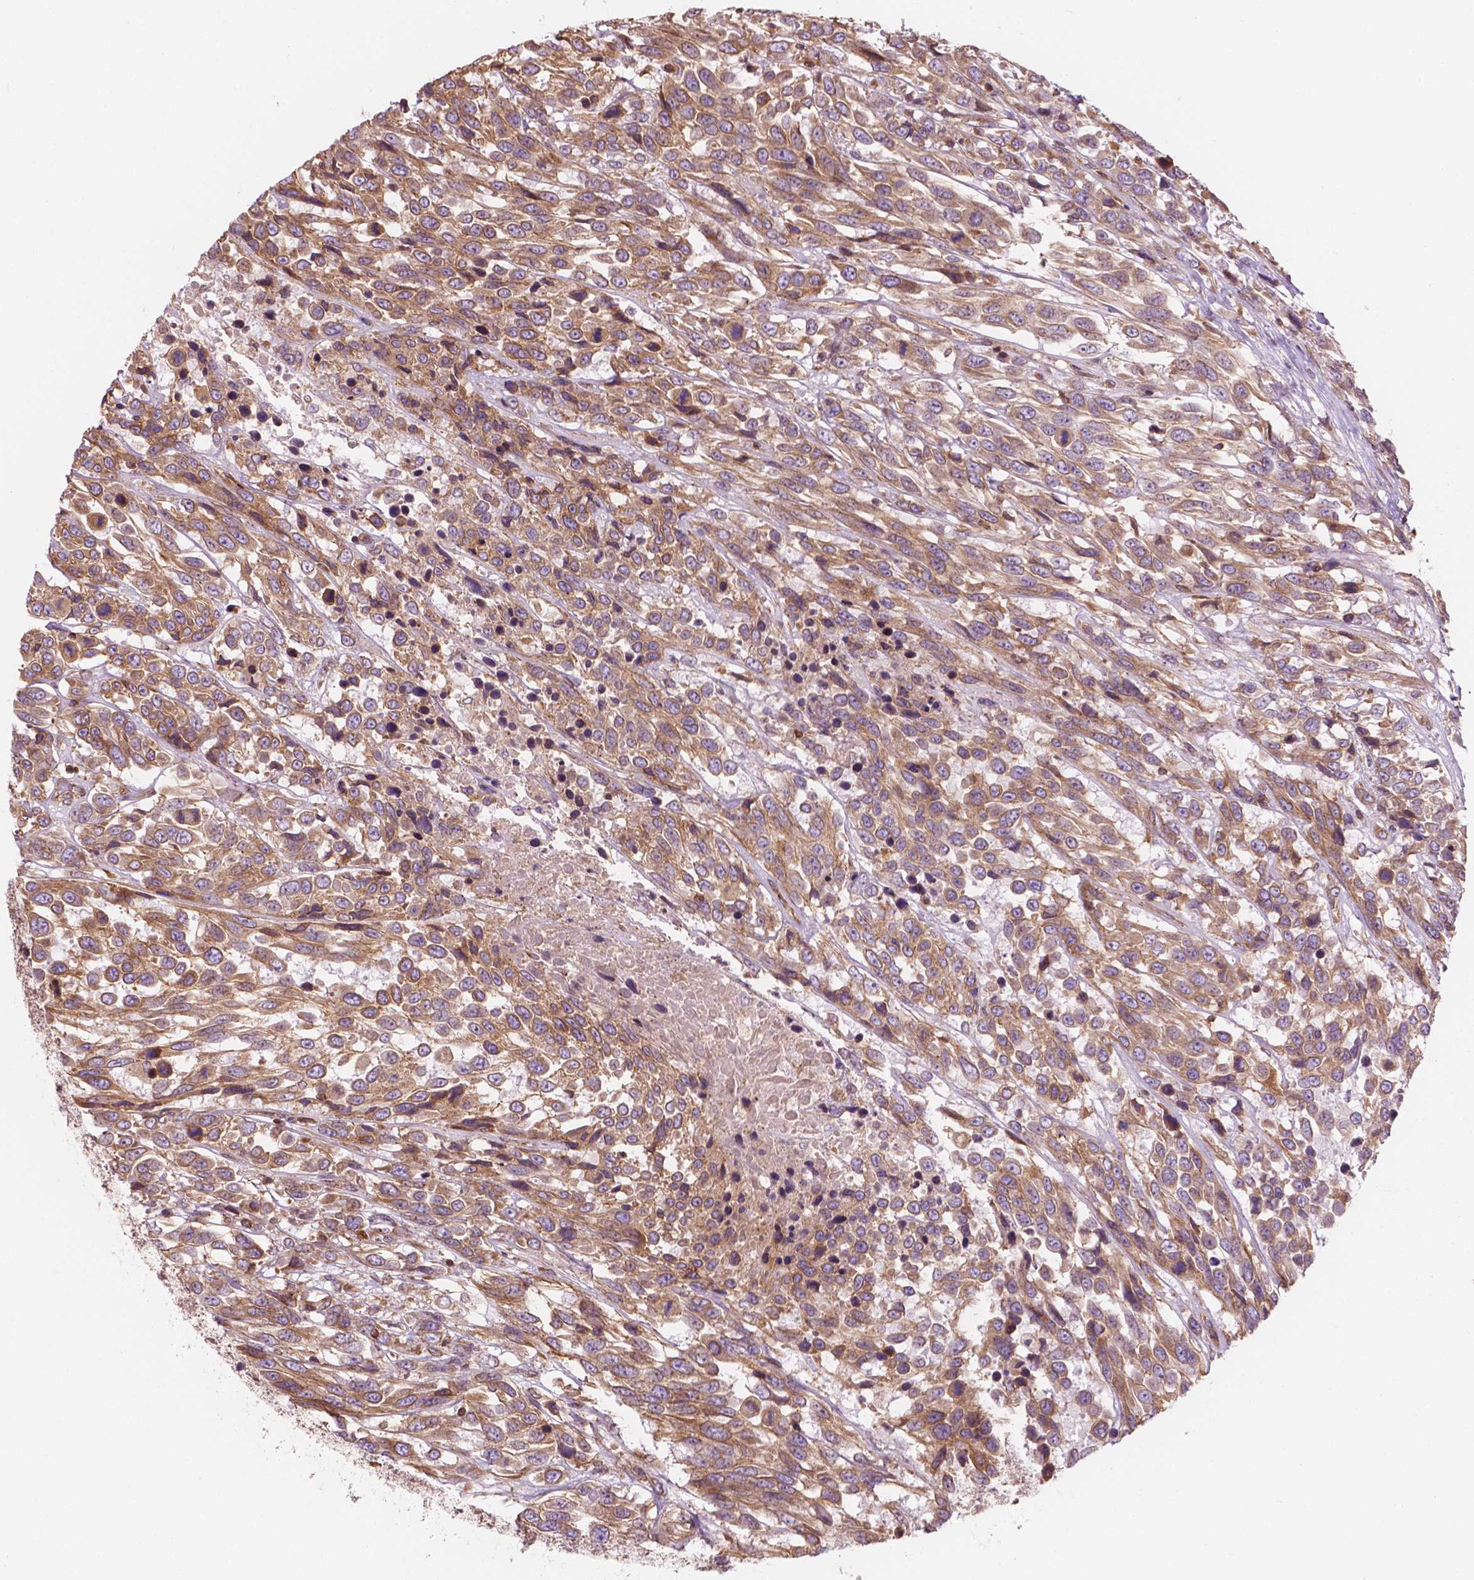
{"staining": {"intensity": "moderate", "quantity": "25%-75%", "location": "cytoplasmic/membranous"}, "tissue": "urothelial cancer", "cell_type": "Tumor cells", "image_type": "cancer", "snomed": [{"axis": "morphology", "description": "Urothelial carcinoma, High grade"}, {"axis": "topography", "description": "Urinary bladder"}], "caption": "Immunohistochemistry histopathology image of human urothelial carcinoma (high-grade) stained for a protein (brown), which demonstrates medium levels of moderate cytoplasmic/membranous expression in about 25%-75% of tumor cells.", "gene": "SURF4", "patient": {"sex": "female", "age": 70}}